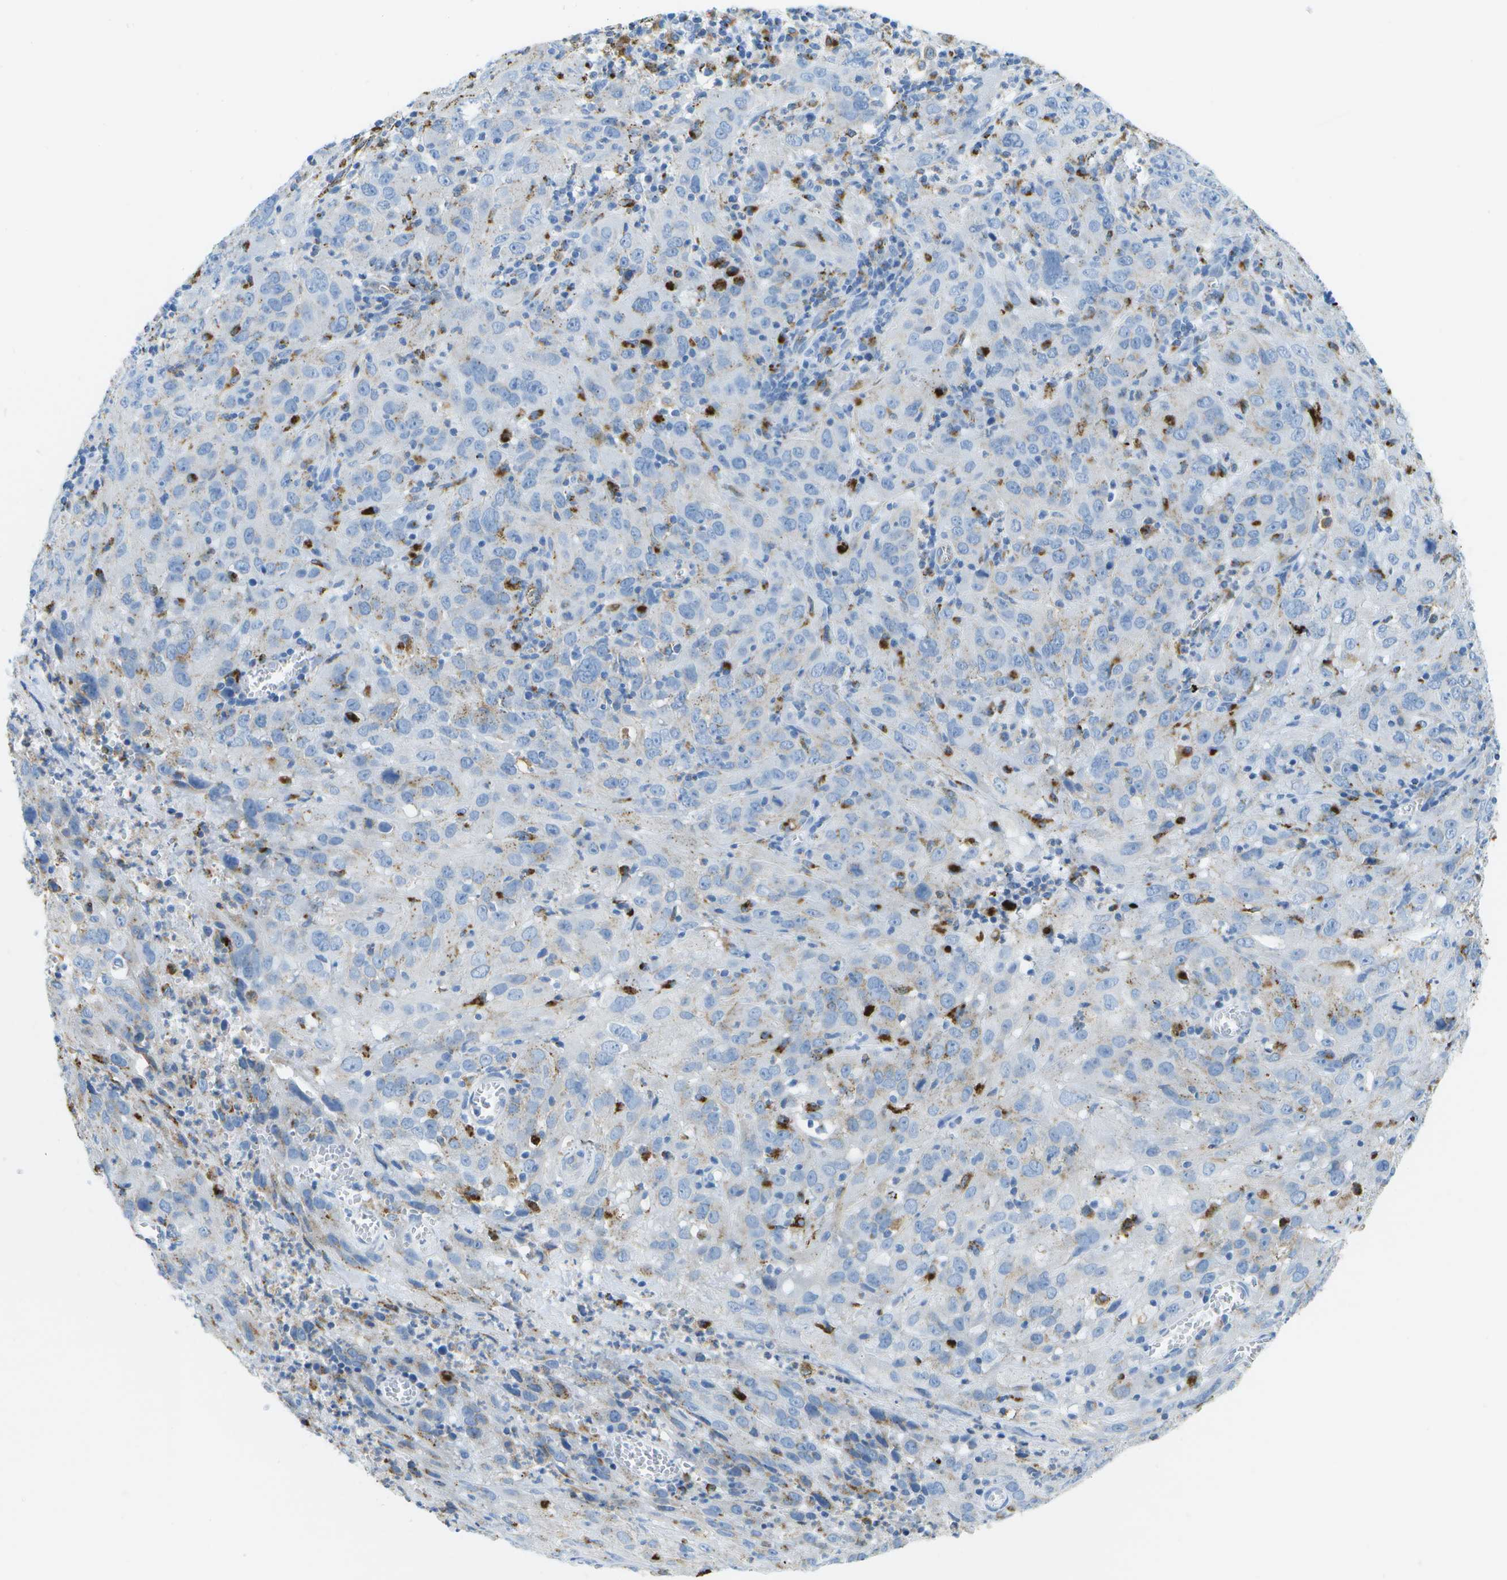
{"staining": {"intensity": "weak", "quantity": "<25%", "location": "cytoplasmic/membranous"}, "tissue": "cervical cancer", "cell_type": "Tumor cells", "image_type": "cancer", "snomed": [{"axis": "morphology", "description": "Squamous cell carcinoma, NOS"}, {"axis": "topography", "description": "Cervix"}], "caption": "Human cervical cancer stained for a protein using IHC exhibits no positivity in tumor cells.", "gene": "PRCP", "patient": {"sex": "female", "age": 32}}